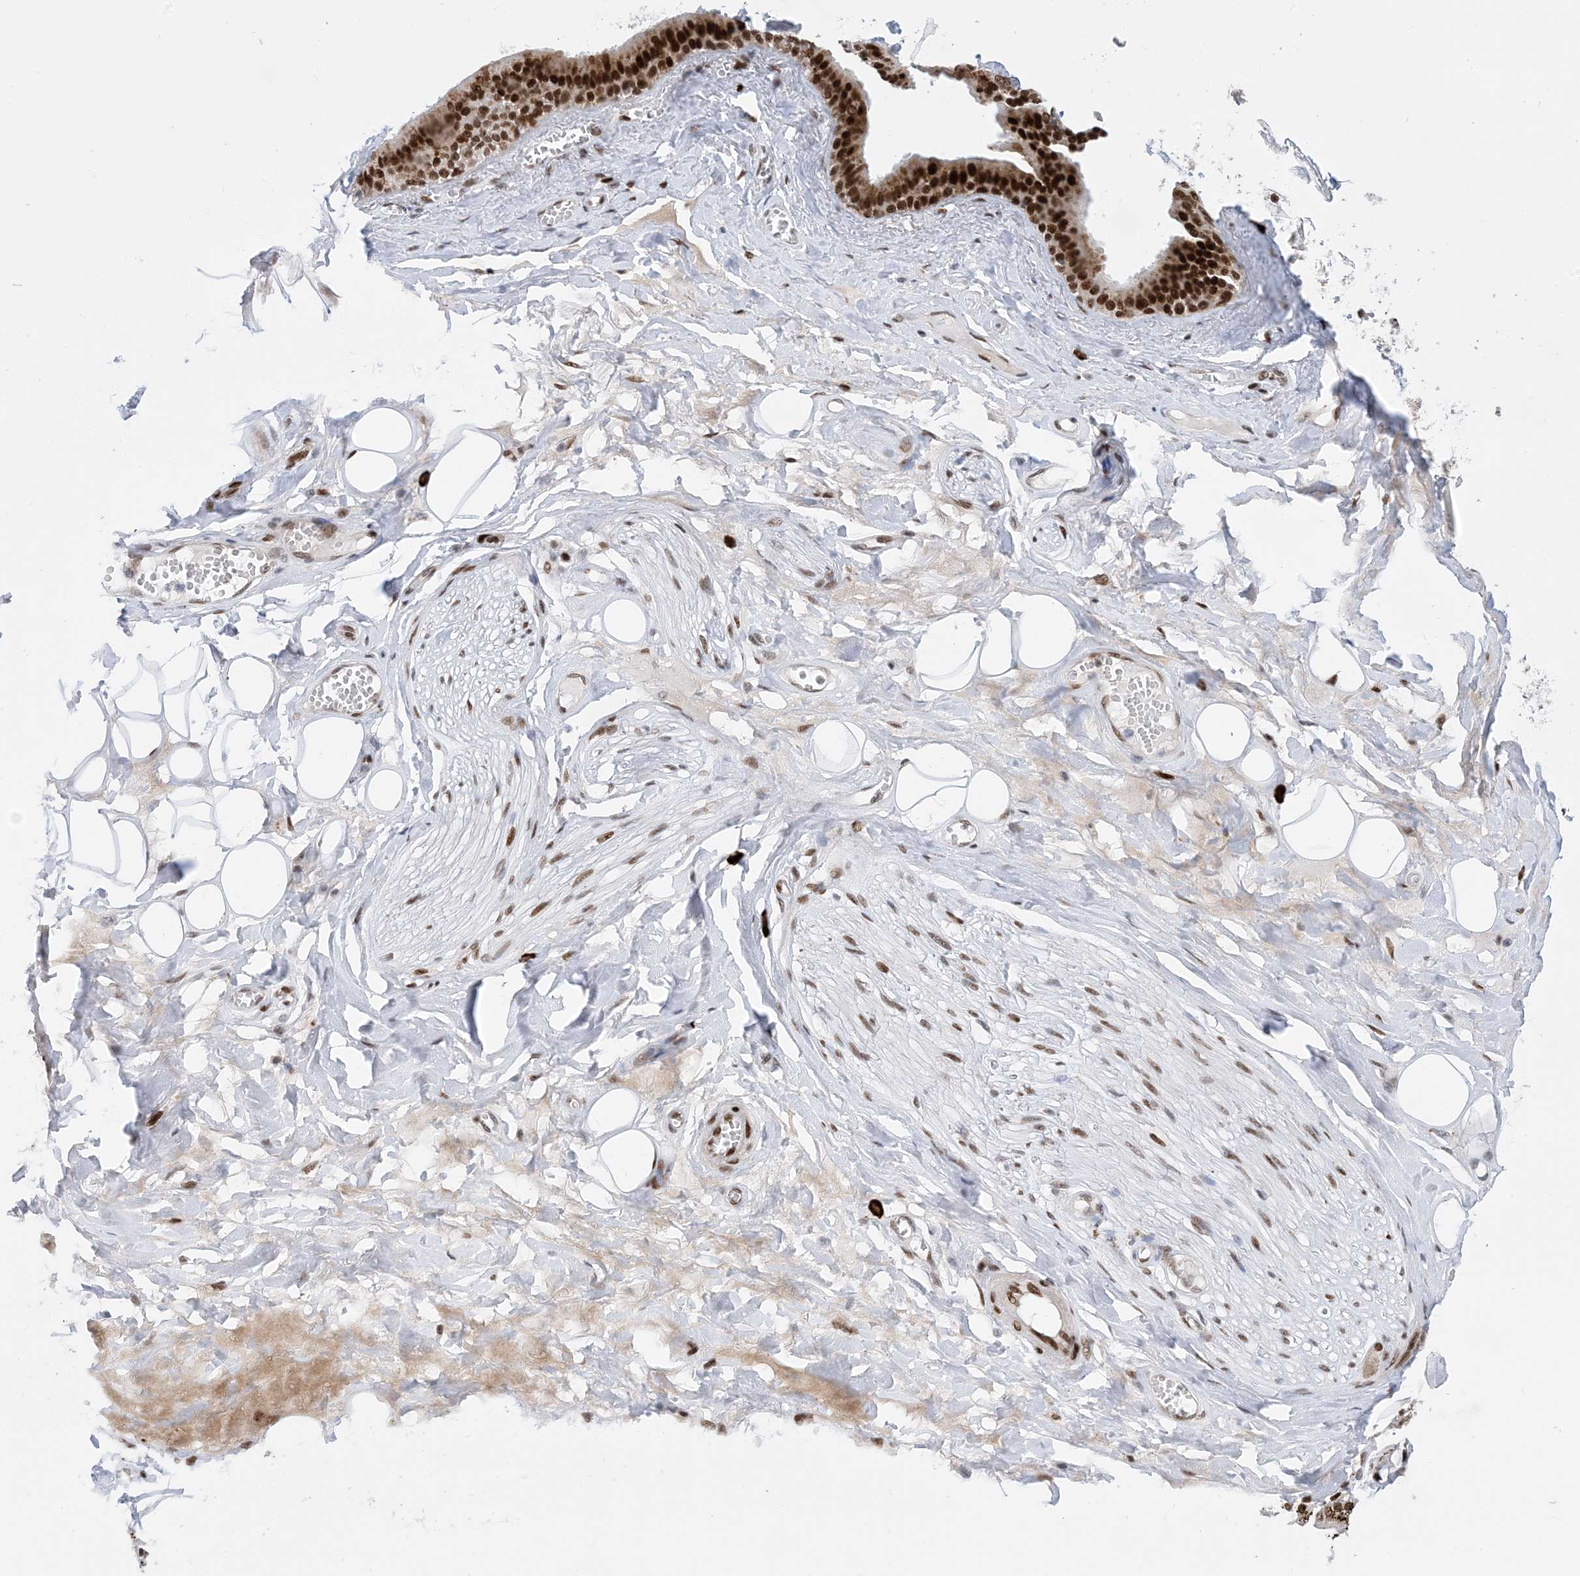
{"staining": {"intensity": "negative", "quantity": "none", "location": "none"}, "tissue": "adipose tissue", "cell_type": "Adipocytes", "image_type": "normal", "snomed": [{"axis": "morphology", "description": "Normal tissue, NOS"}, {"axis": "morphology", "description": "Inflammation, NOS"}, {"axis": "topography", "description": "Salivary gland"}, {"axis": "topography", "description": "Peripheral nerve tissue"}], "caption": "This is an immunohistochemistry (IHC) image of unremarkable human adipose tissue. There is no staining in adipocytes.", "gene": "TSPYL1", "patient": {"sex": "female", "age": 75}}